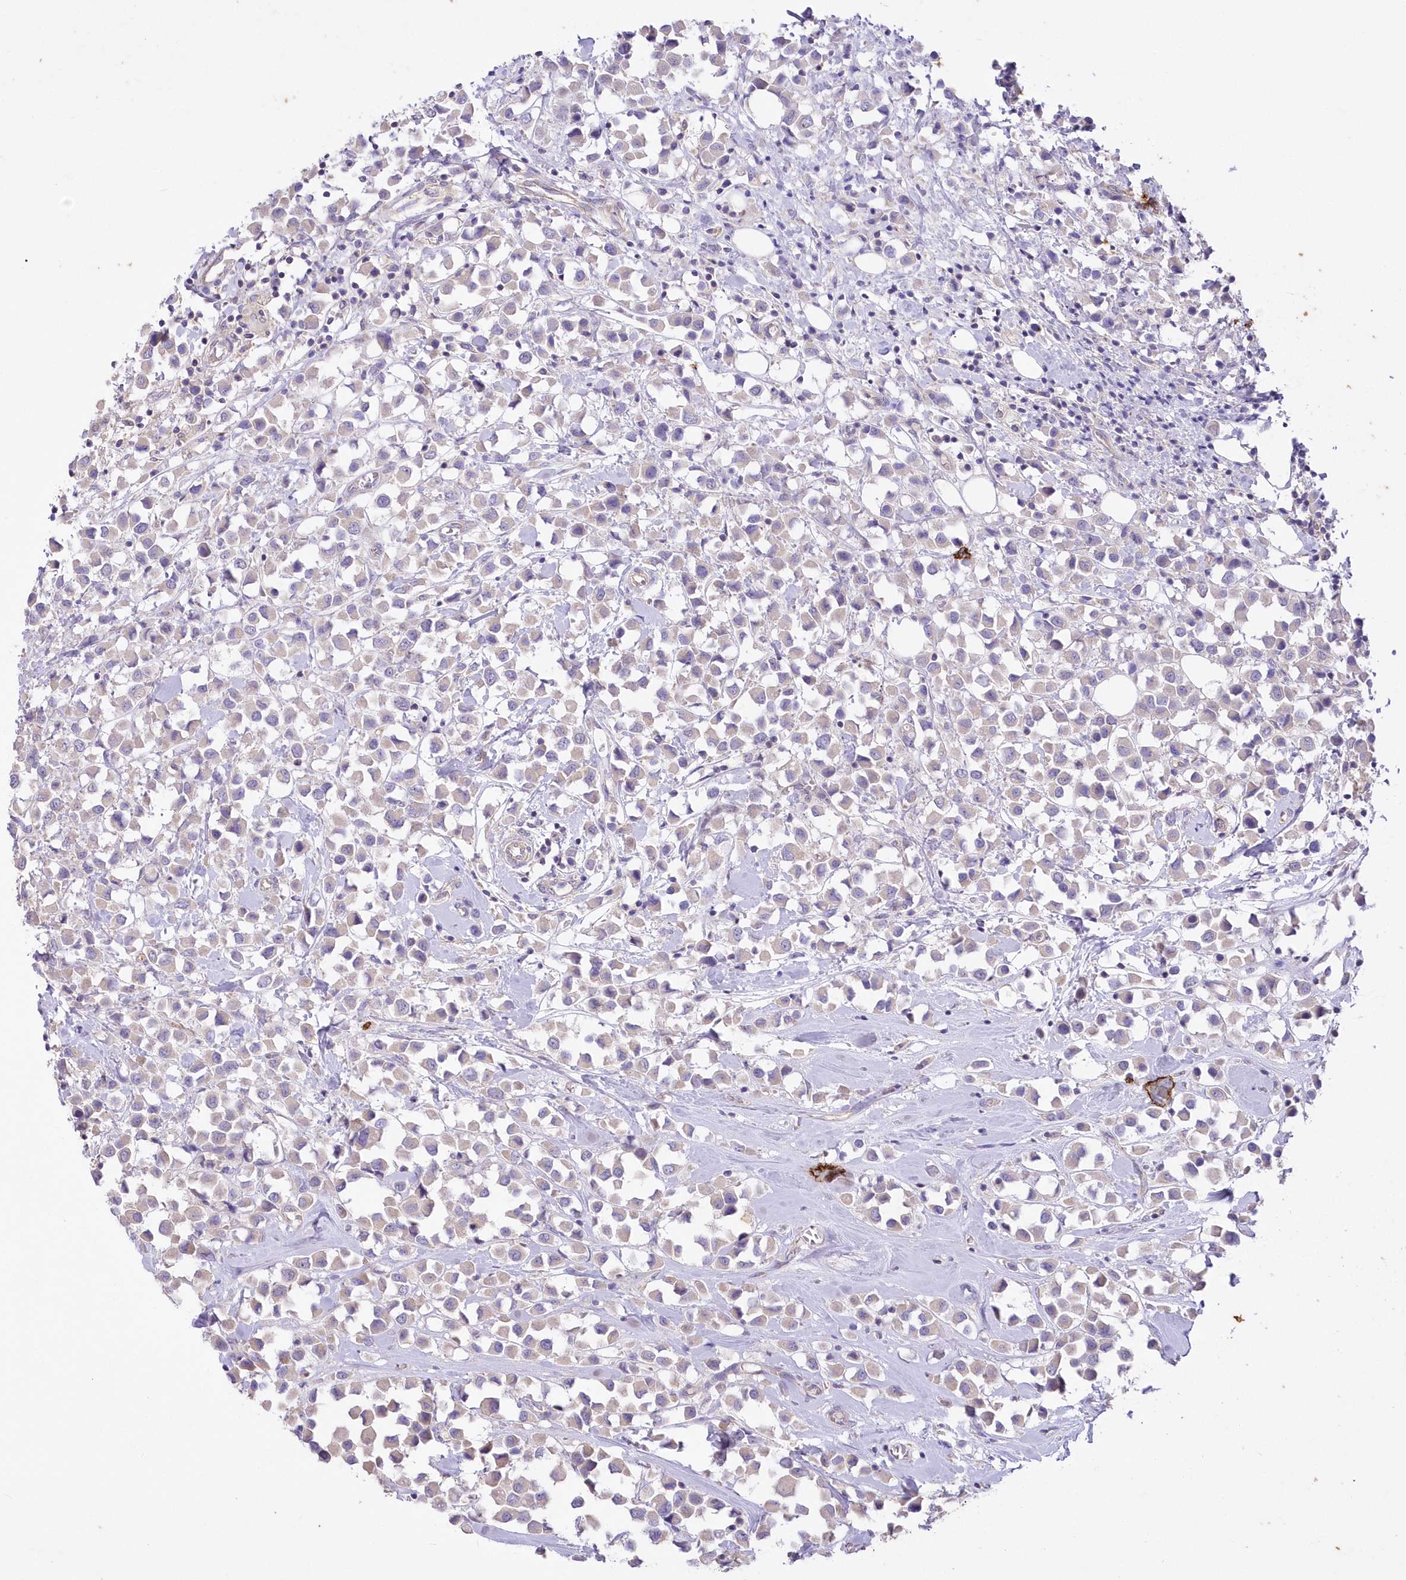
{"staining": {"intensity": "negative", "quantity": "none", "location": "none"}, "tissue": "breast cancer", "cell_type": "Tumor cells", "image_type": "cancer", "snomed": [{"axis": "morphology", "description": "Duct carcinoma"}, {"axis": "topography", "description": "Breast"}], "caption": "IHC photomicrograph of human breast cancer stained for a protein (brown), which reveals no staining in tumor cells.", "gene": "ITSN2", "patient": {"sex": "female", "age": 61}}